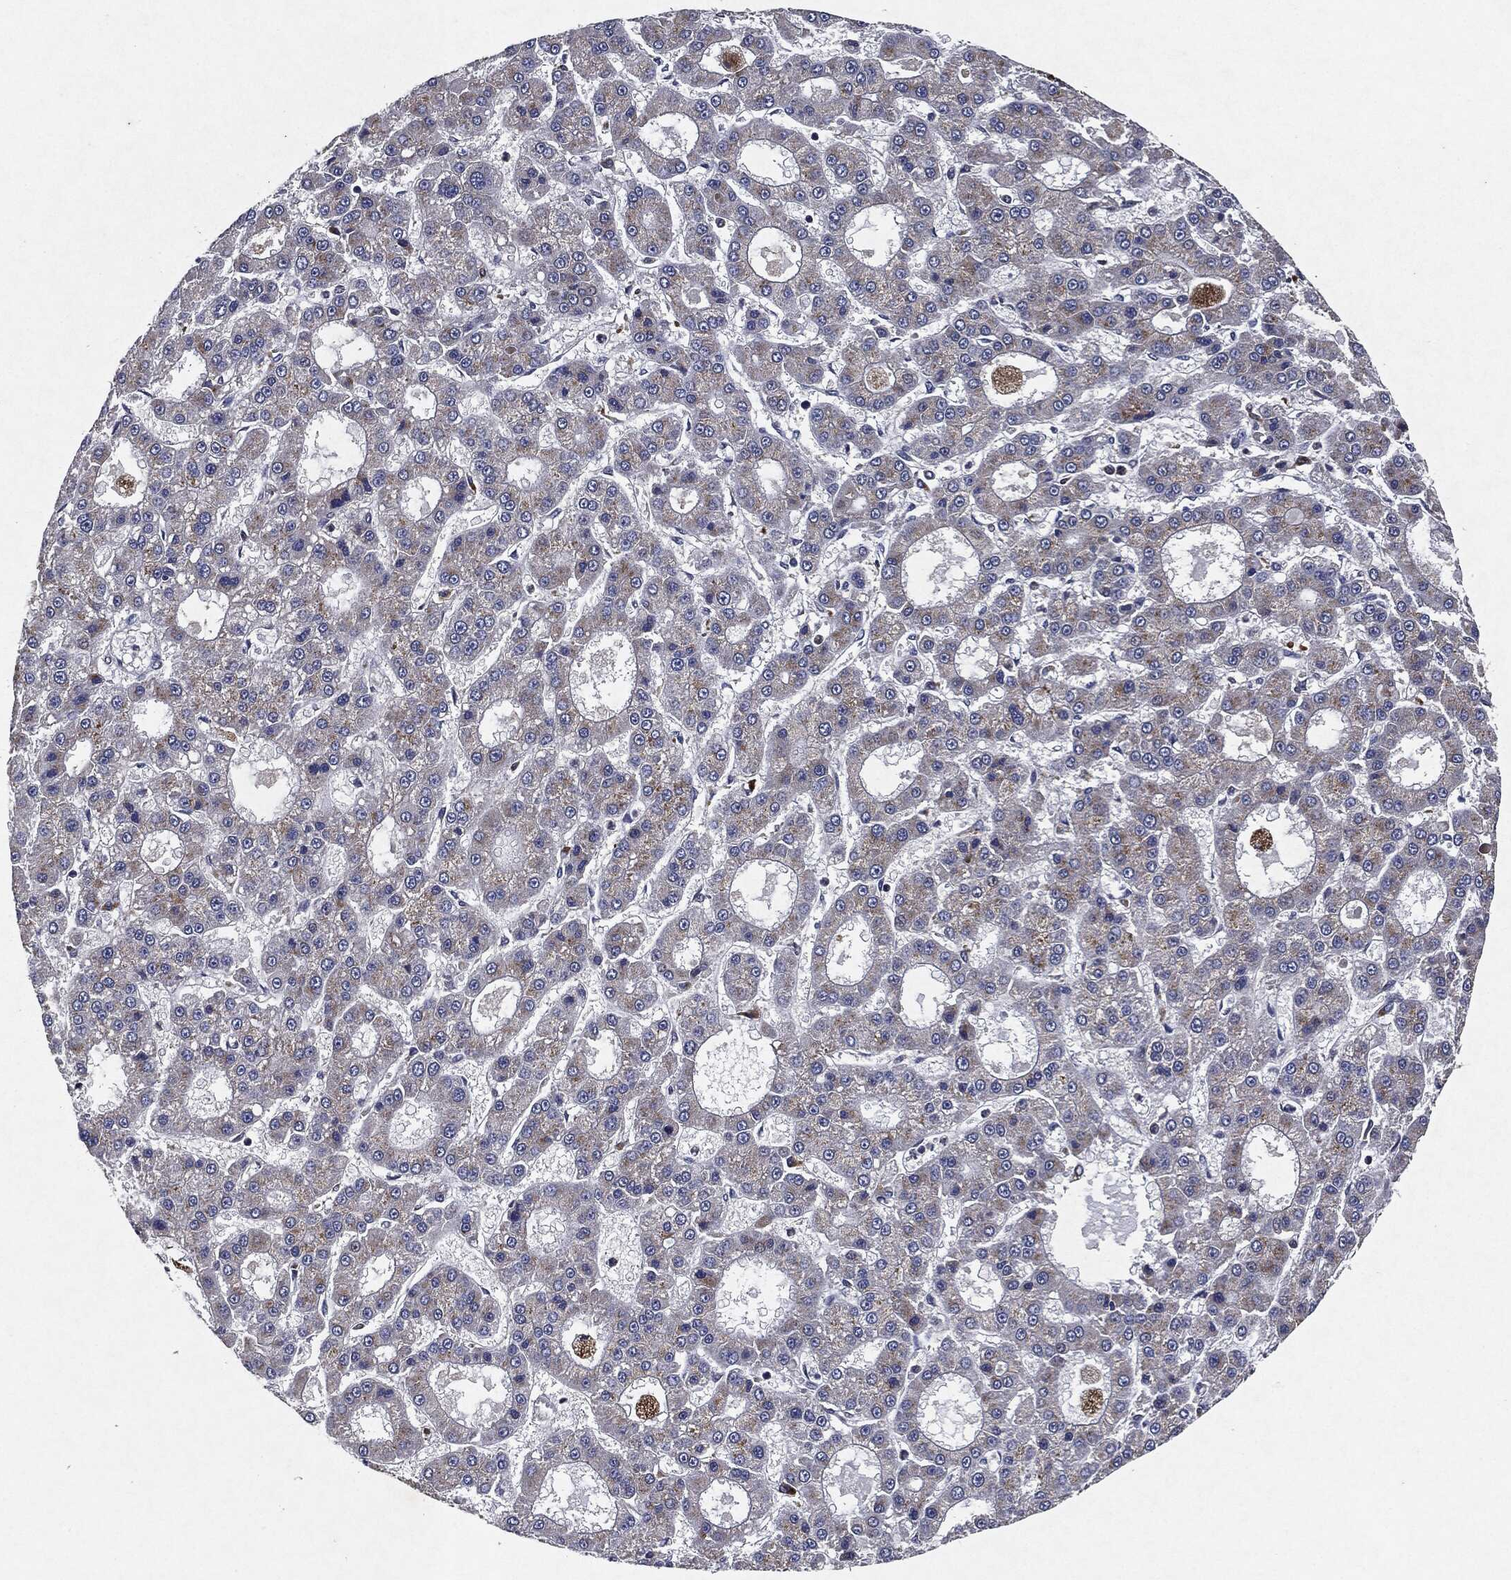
{"staining": {"intensity": "weak", "quantity": "25%-75%", "location": "cytoplasmic/membranous"}, "tissue": "liver cancer", "cell_type": "Tumor cells", "image_type": "cancer", "snomed": [{"axis": "morphology", "description": "Carcinoma, Hepatocellular, NOS"}, {"axis": "topography", "description": "Liver"}], "caption": "Tumor cells reveal weak cytoplasmic/membranous staining in approximately 25%-75% of cells in liver cancer.", "gene": "SLC31A2", "patient": {"sex": "male", "age": 70}}